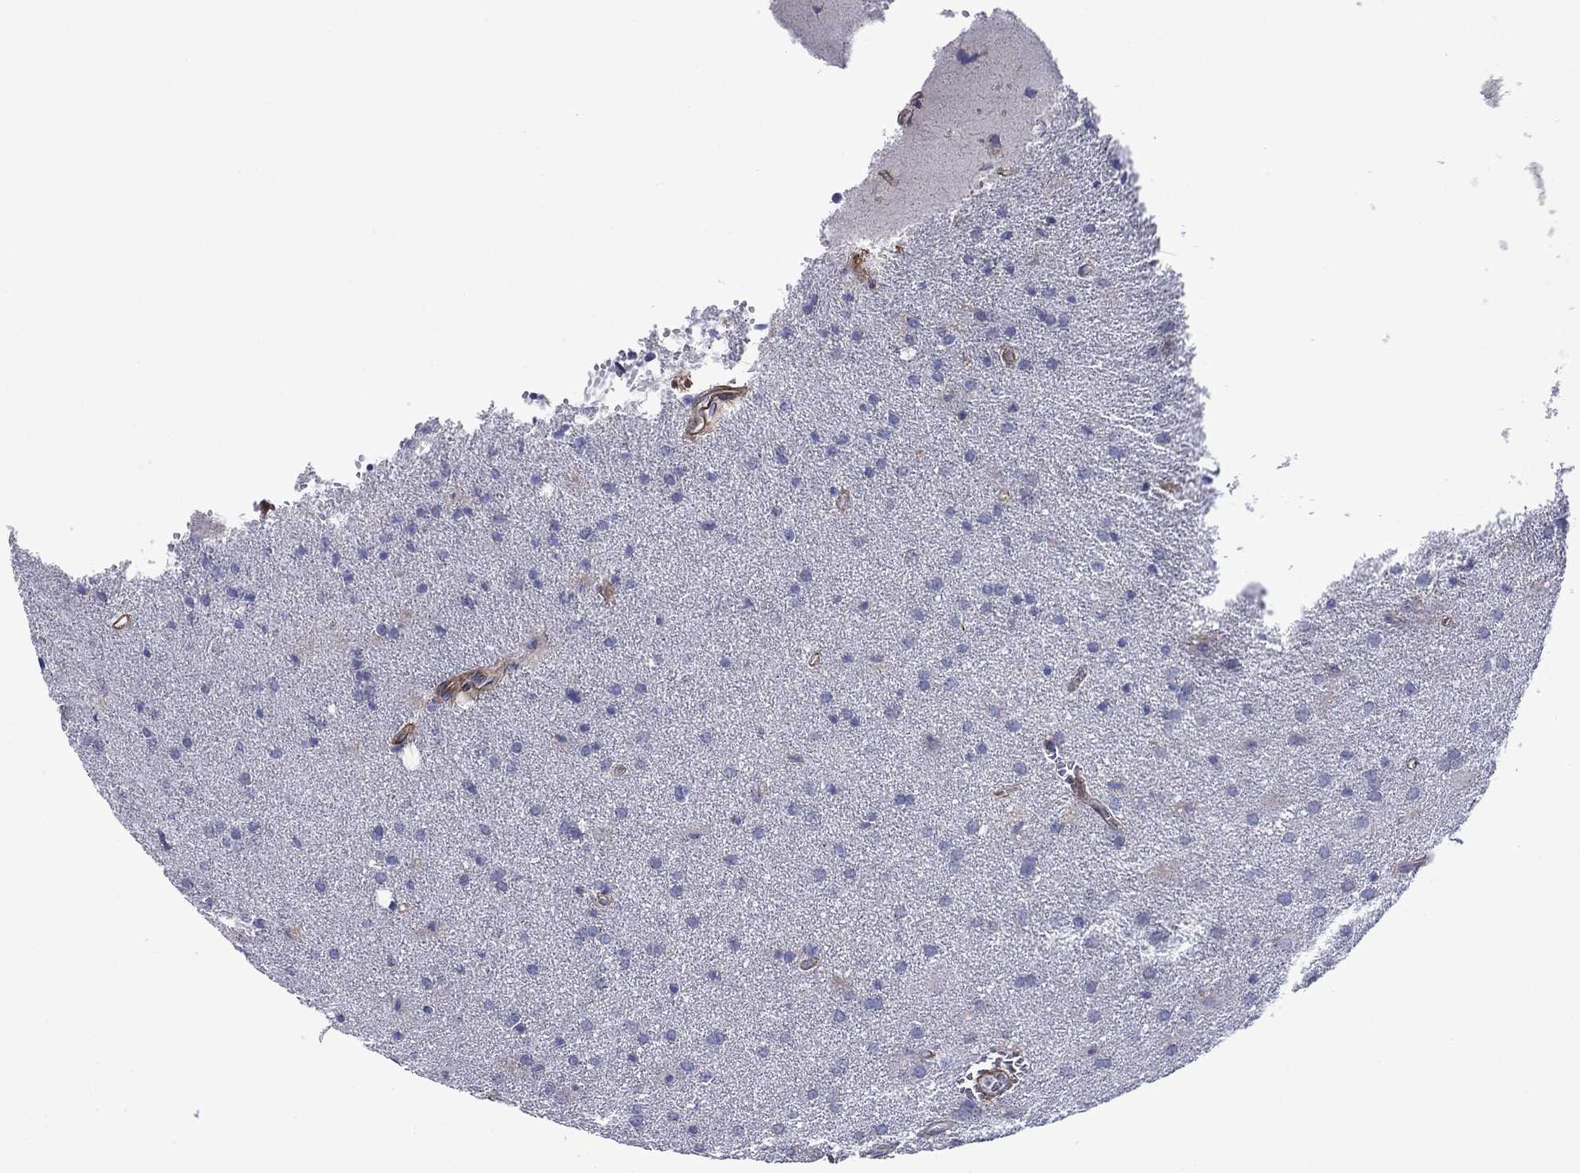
{"staining": {"intensity": "negative", "quantity": "none", "location": "none"}, "tissue": "glioma", "cell_type": "Tumor cells", "image_type": "cancer", "snomed": [{"axis": "morphology", "description": "Glioma, malignant, Low grade"}, {"axis": "topography", "description": "Brain"}], "caption": "Immunohistochemistry (IHC) photomicrograph of human glioma stained for a protein (brown), which shows no staining in tumor cells.", "gene": "HSPG2", "patient": {"sex": "male", "age": 58}}